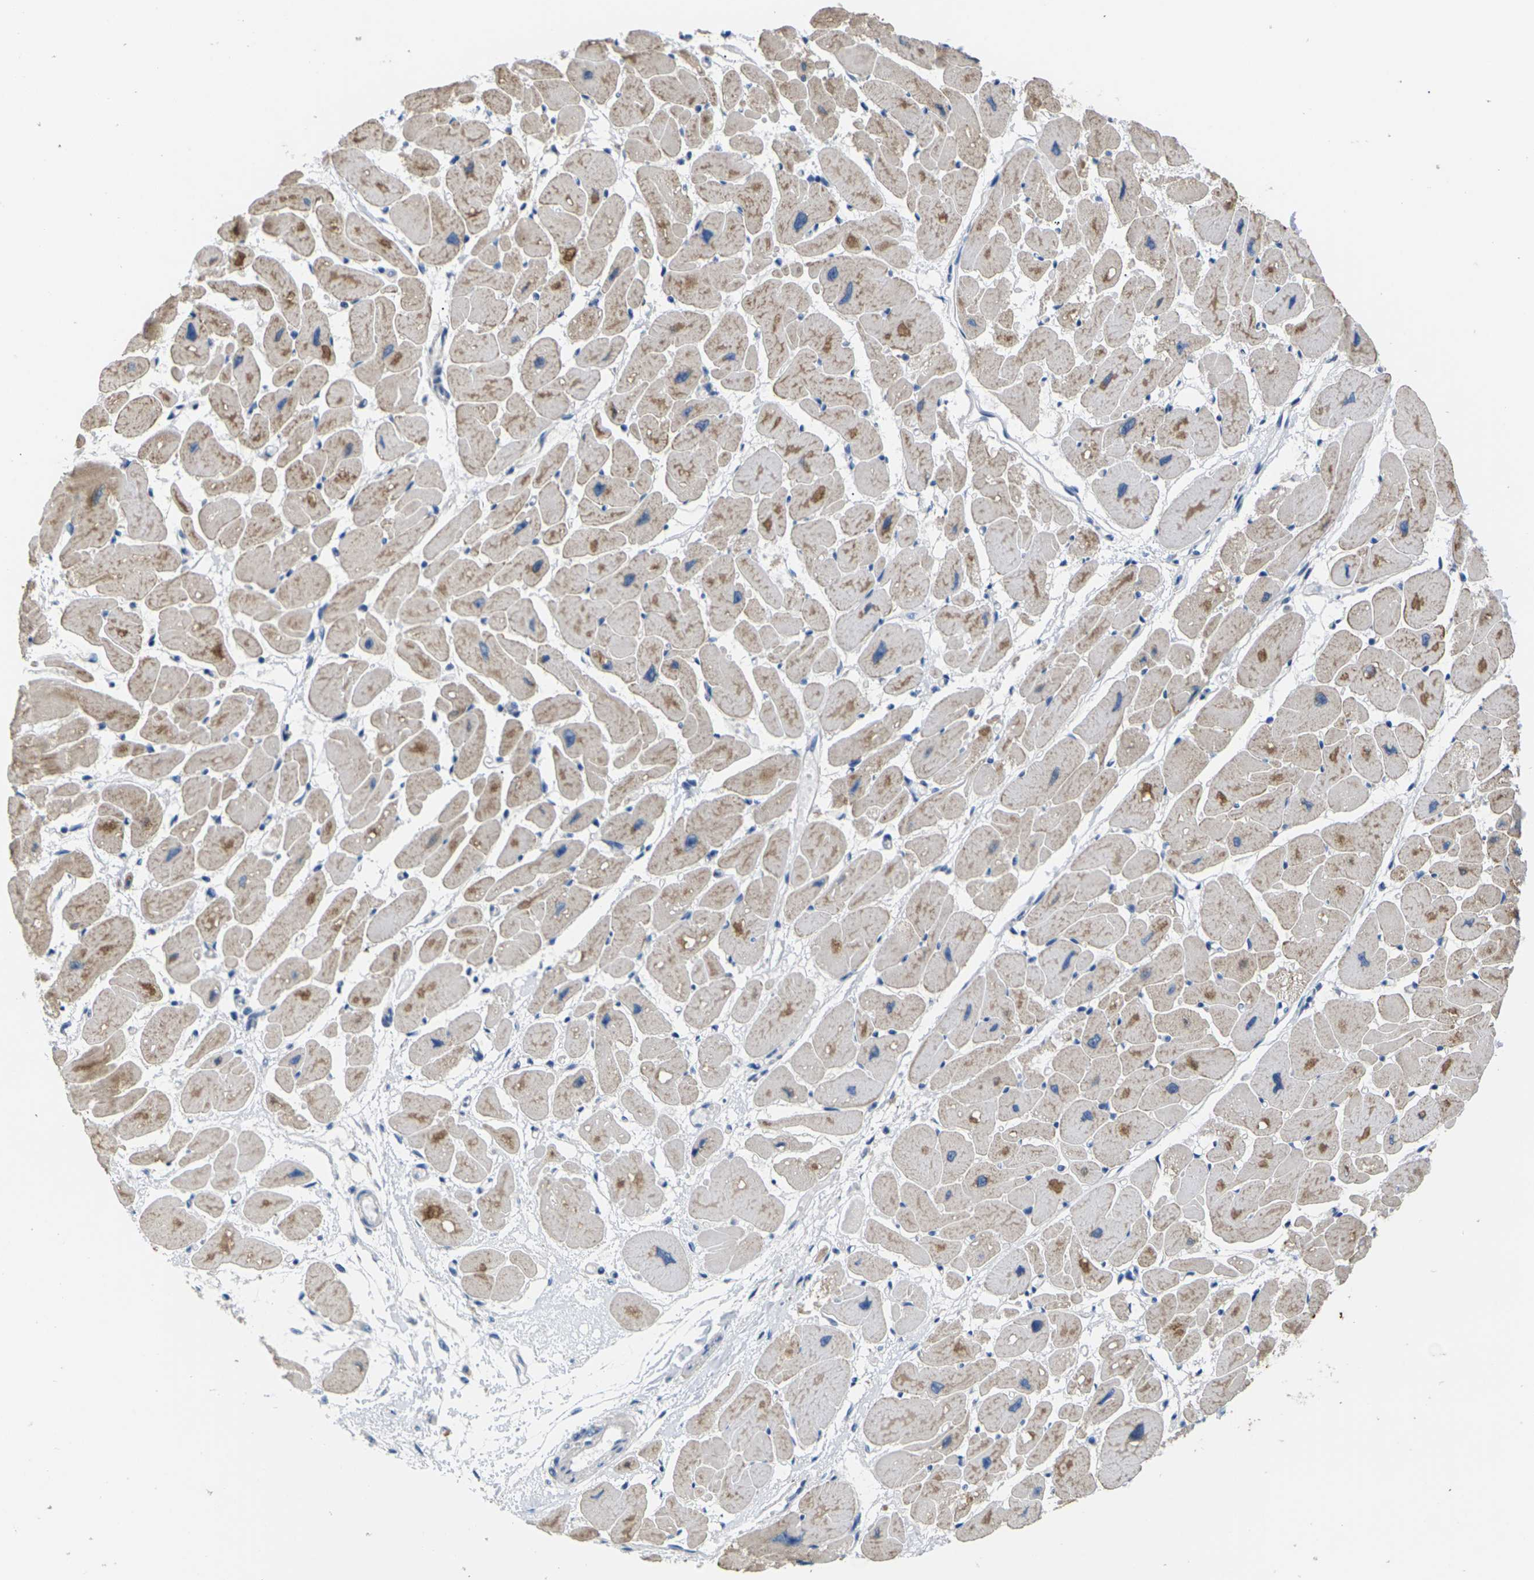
{"staining": {"intensity": "moderate", "quantity": ">75%", "location": "cytoplasmic/membranous"}, "tissue": "heart muscle", "cell_type": "Cardiomyocytes", "image_type": "normal", "snomed": [{"axis": "morphology", "description": "Normal tissue, NOS"}, {"axis": "topography", "description": "Heart"}], "caption": "High-magnification brightfield microscopy of normal heart muscle stained with DAB (brown) and counterstained with hematoxylin (blue). cardiomyocytes exhibit moderate cytoplasmic/membranous positivity is present in approximately>75% of cells.", "gene": "KLHDC8B", "patient": {"sex": "female", "age": 54}}